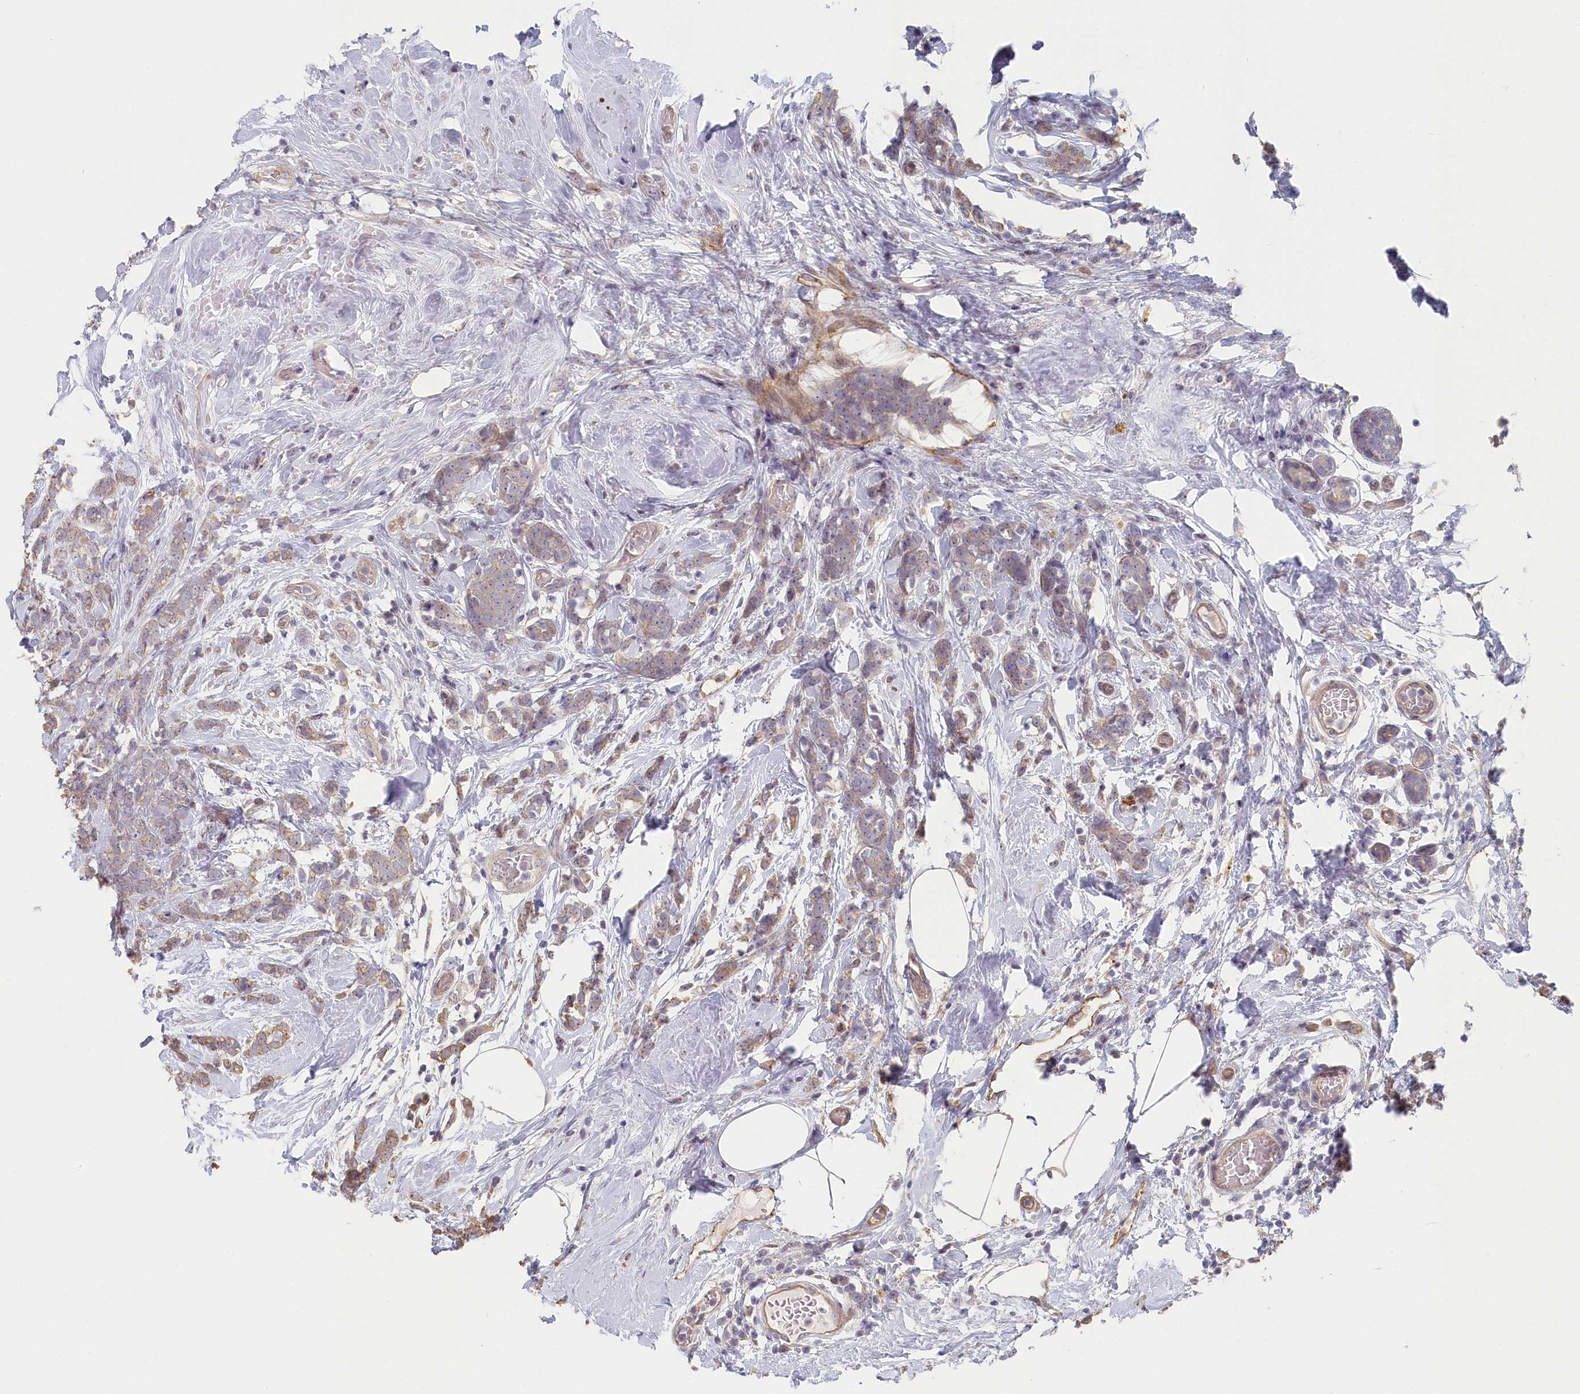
{"staining": {"intensity": "weak", "quantity": ">75%", "location": "cytoplasmic/membranous"}, "tissue": "breast cancer", "cell_type": "Tumor cells", "image_type": "cancer", "snomed": [{"axis": "morphology", "description": "Lobular carcinoma"}, {"axis": "topography", "description": "Breast"}], "caption": "Immunohistochemical staining of breast lobular carcinoma exhibits low levels of weak cytoplasmic/membranous staining in approximately >75% of tumor cells. The staining was performed using DAB, with brown indicating positive protein expression. Nuclei are stained blue with hematoxylin.", "gene": "INTS4", "patient": {"sex": "female", "age": 58}}